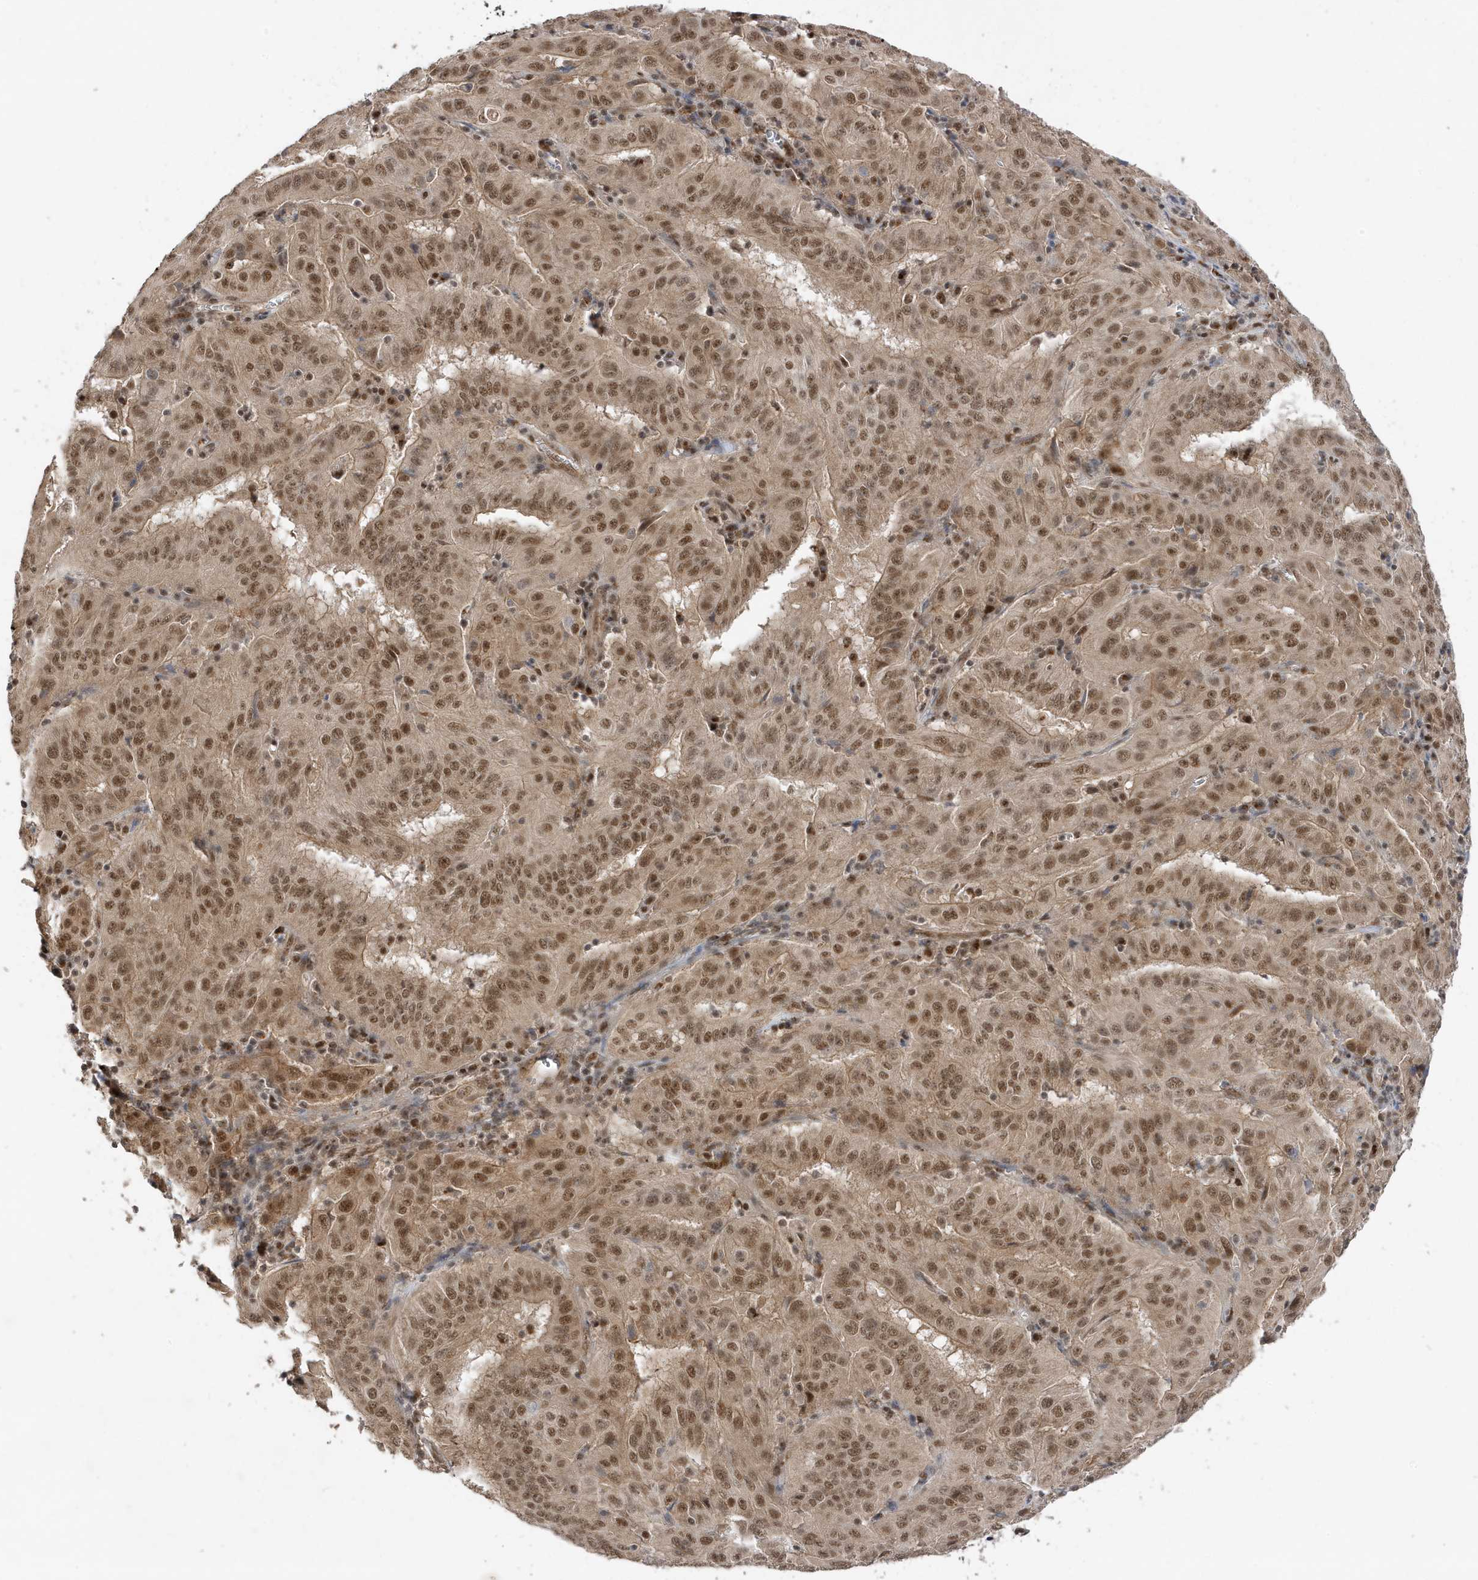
{"staining": {"intensity": "moderate", "quantity": ">75%", "location": "cytoplasmic/membranous,nuclear"}, "tissue": "pancreatic cancer", "cell_type": "Tumor cells", "image_type": "cancer", "snomed": [{"axis": "morphology", "description": "Adenocarcinoma, NOS"}, {"axis": "topography", "description": "Pancreas"}], "caption": "The immunohistochemical stain highlights moderate cytoplasmic/membranous and nuclear staining in tumor cells of pancreatic cancer (adenocarcinoma) tissue.", "gene": "MAST3", "patient": {"sex": "male", "age": 63}}